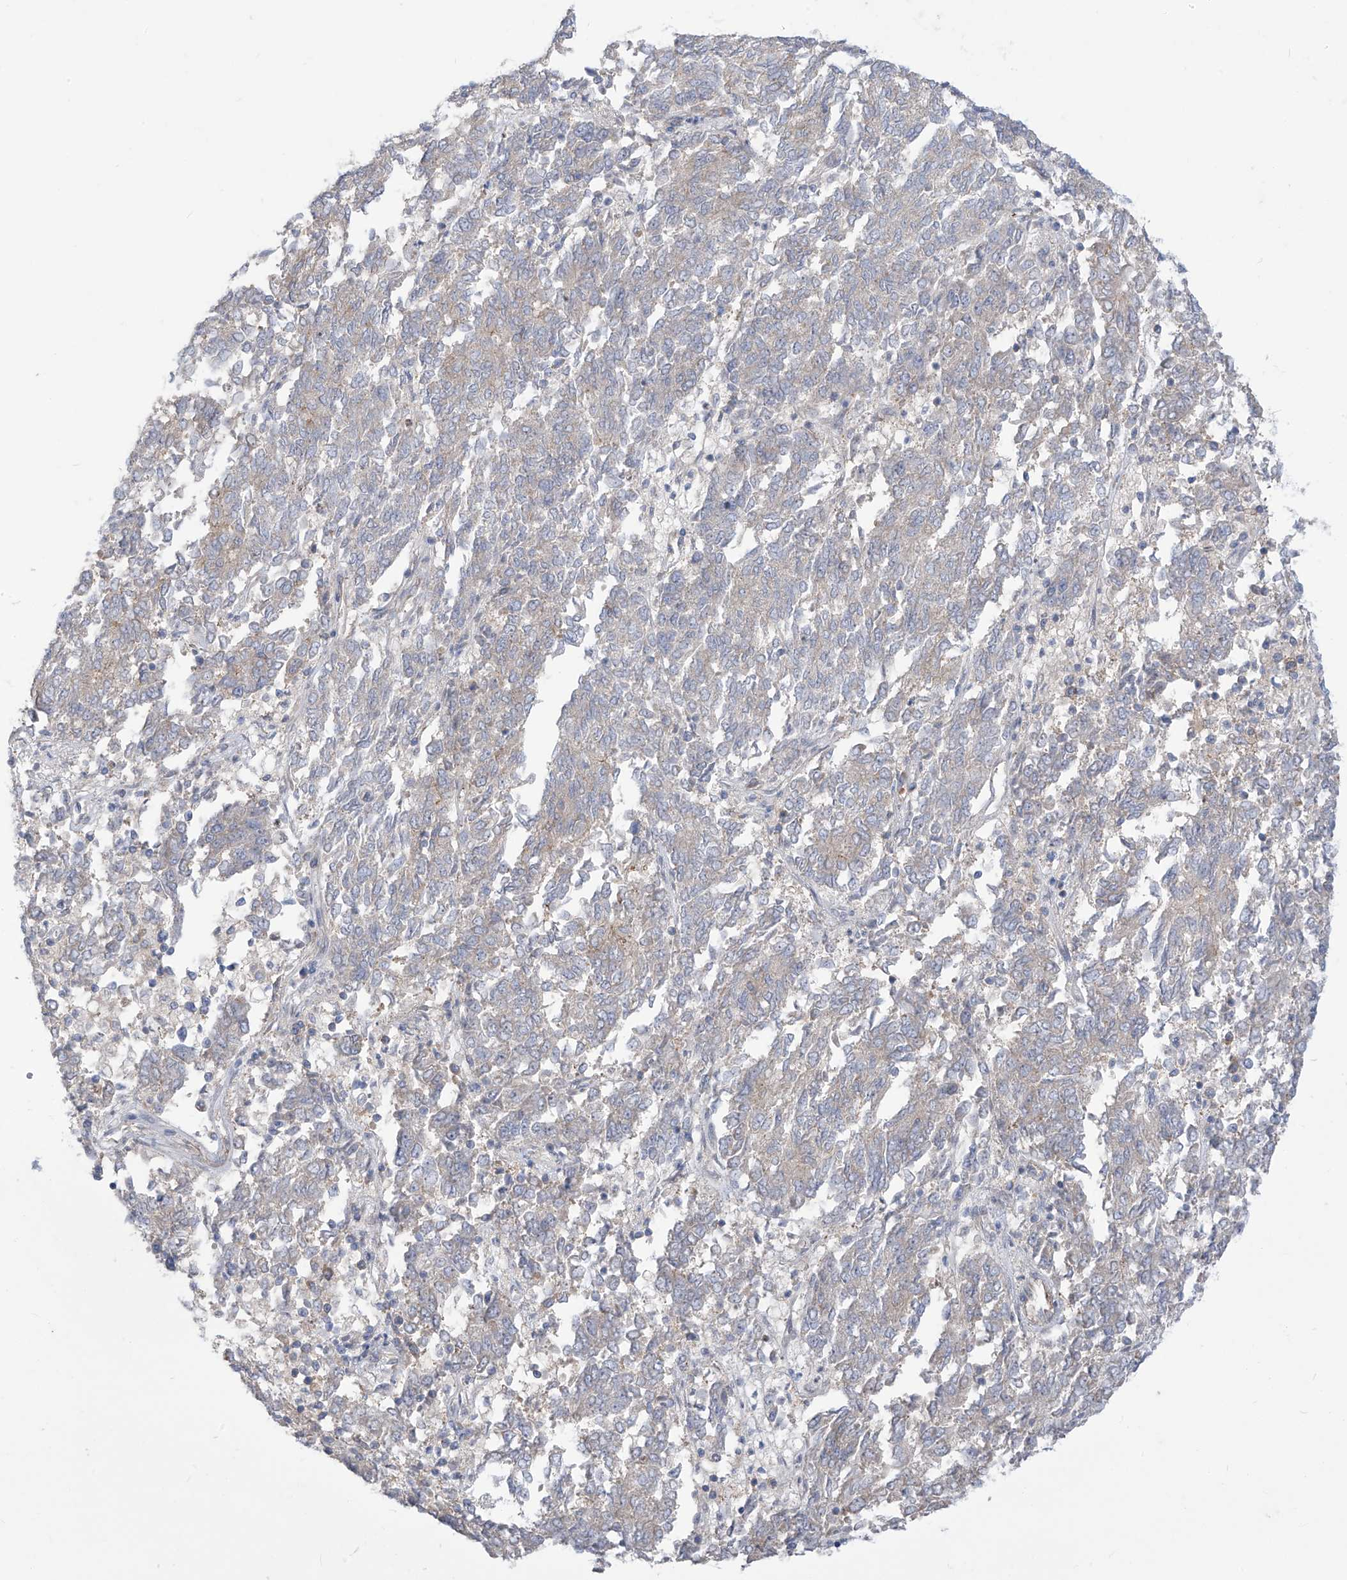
{"staining": {"intensity": "negative", "quantity": "none", "location": "none"}, "tissue": "endometrial cancer", "cell_type": "Tumor cells", "image_type": "cancer", "snomed": [{"axis": "morphology", "description": "Adenocarcinoma, NOS"}, {"axis": "topography", "description": "Endometrium"}], "caption": "Immunohistochemistry (IHC) histopathology image of neoplastic tissue: endometrial cancer (adenocarcinoma) stained with DAB shows no significant protein expression in tumor cells. (DAB IHC visualized using brightfield microscopy, high magnification).", "gene": "ADAT2", "patient": {"sex": "female", "age": 80}}